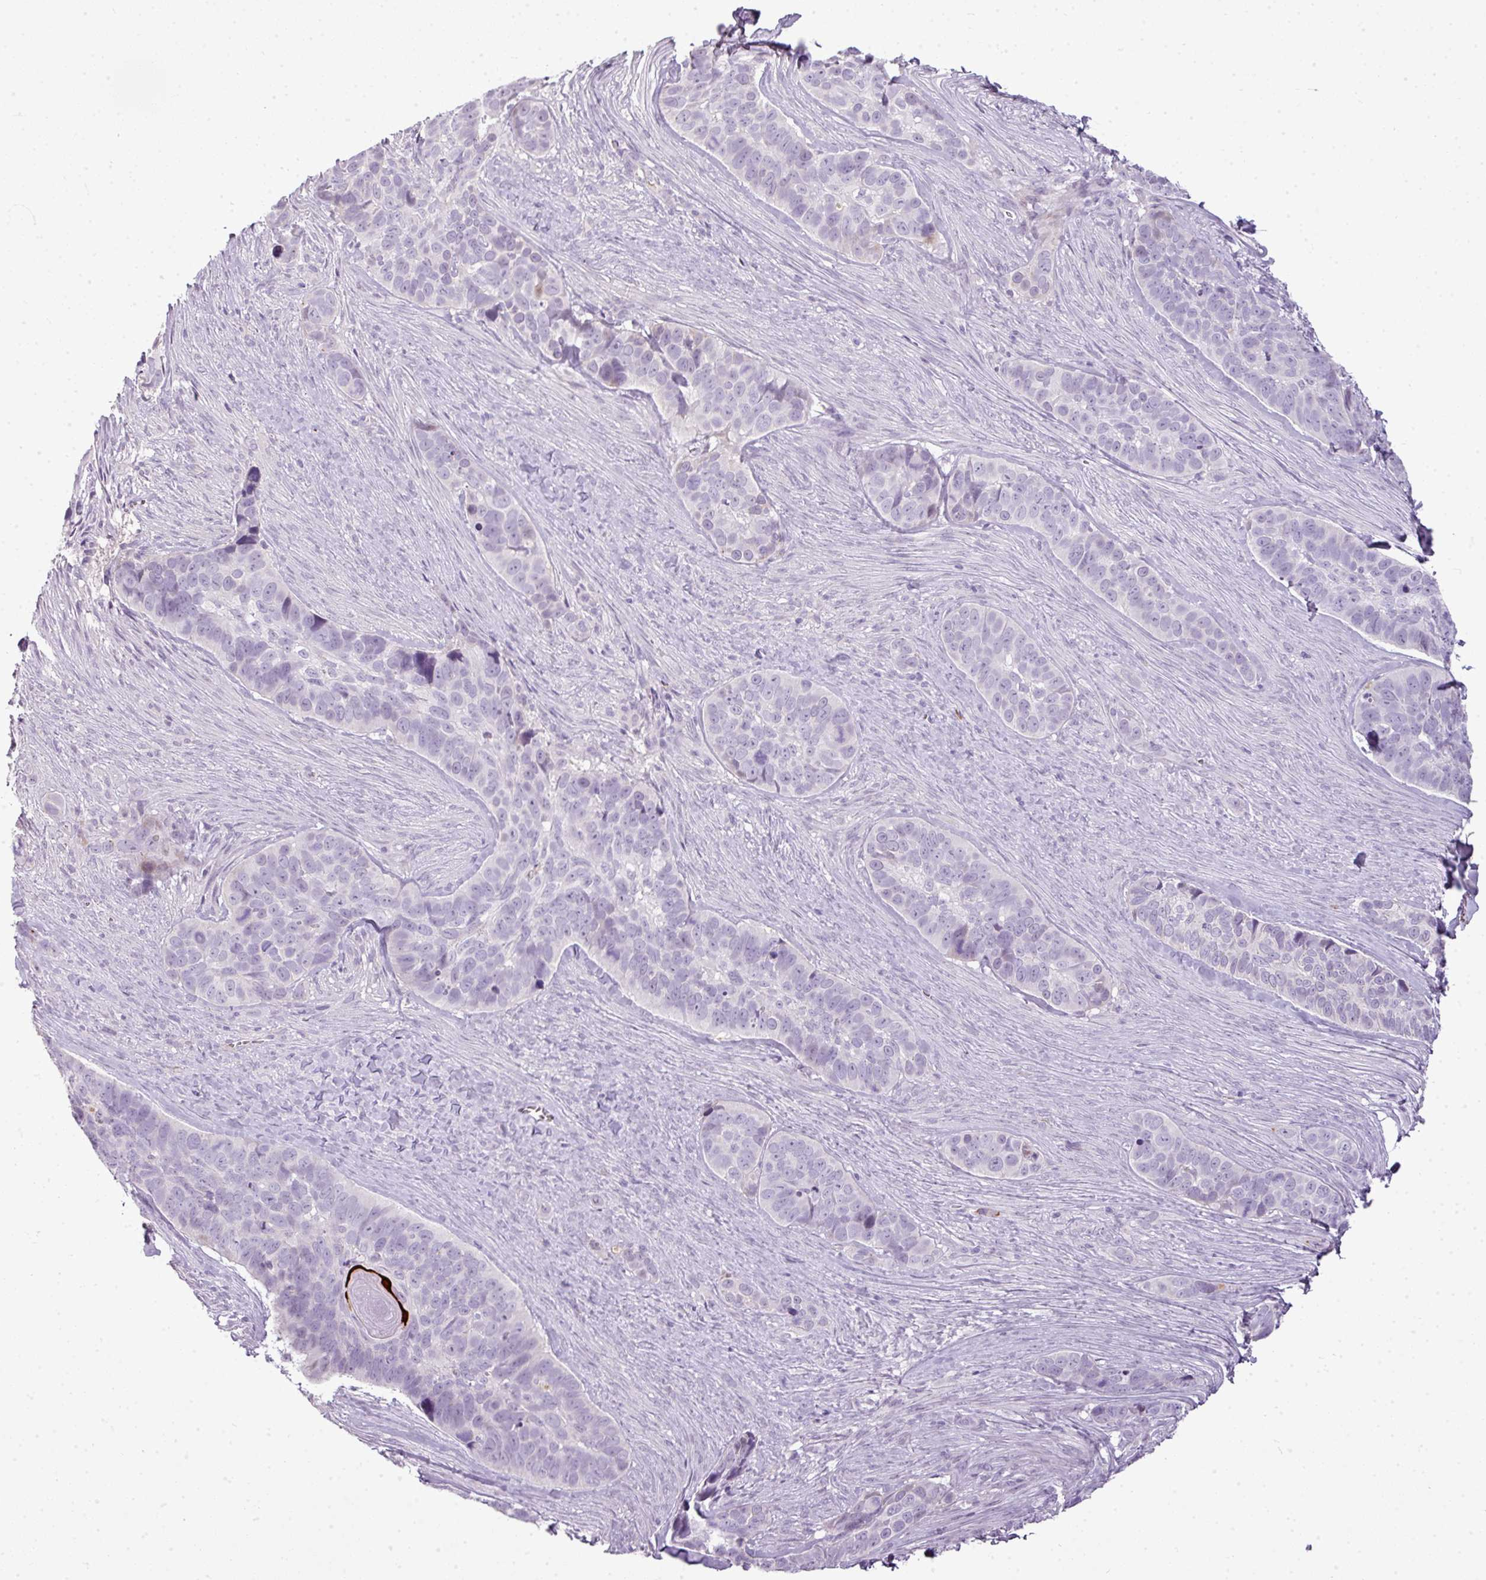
{"staining": {"intensity": "negative", "quantity": "none", "location": "none"}, "tissue": "skin cancer", "cell_type": "Tumor cells", "image_type": "cancer", "snomed": [{"axis": "morphology", "description": "Basal cell carcinoma"}, {"axis": "topography", "description": "Skin"}], "caption": "An immunohistochemistry (IHC) photomicrograph of skin cancer is shown. There is no staining in tumor cells of skin cancer.", "gene": "C4B", "patient": {"sex": "female", "age": 82}}